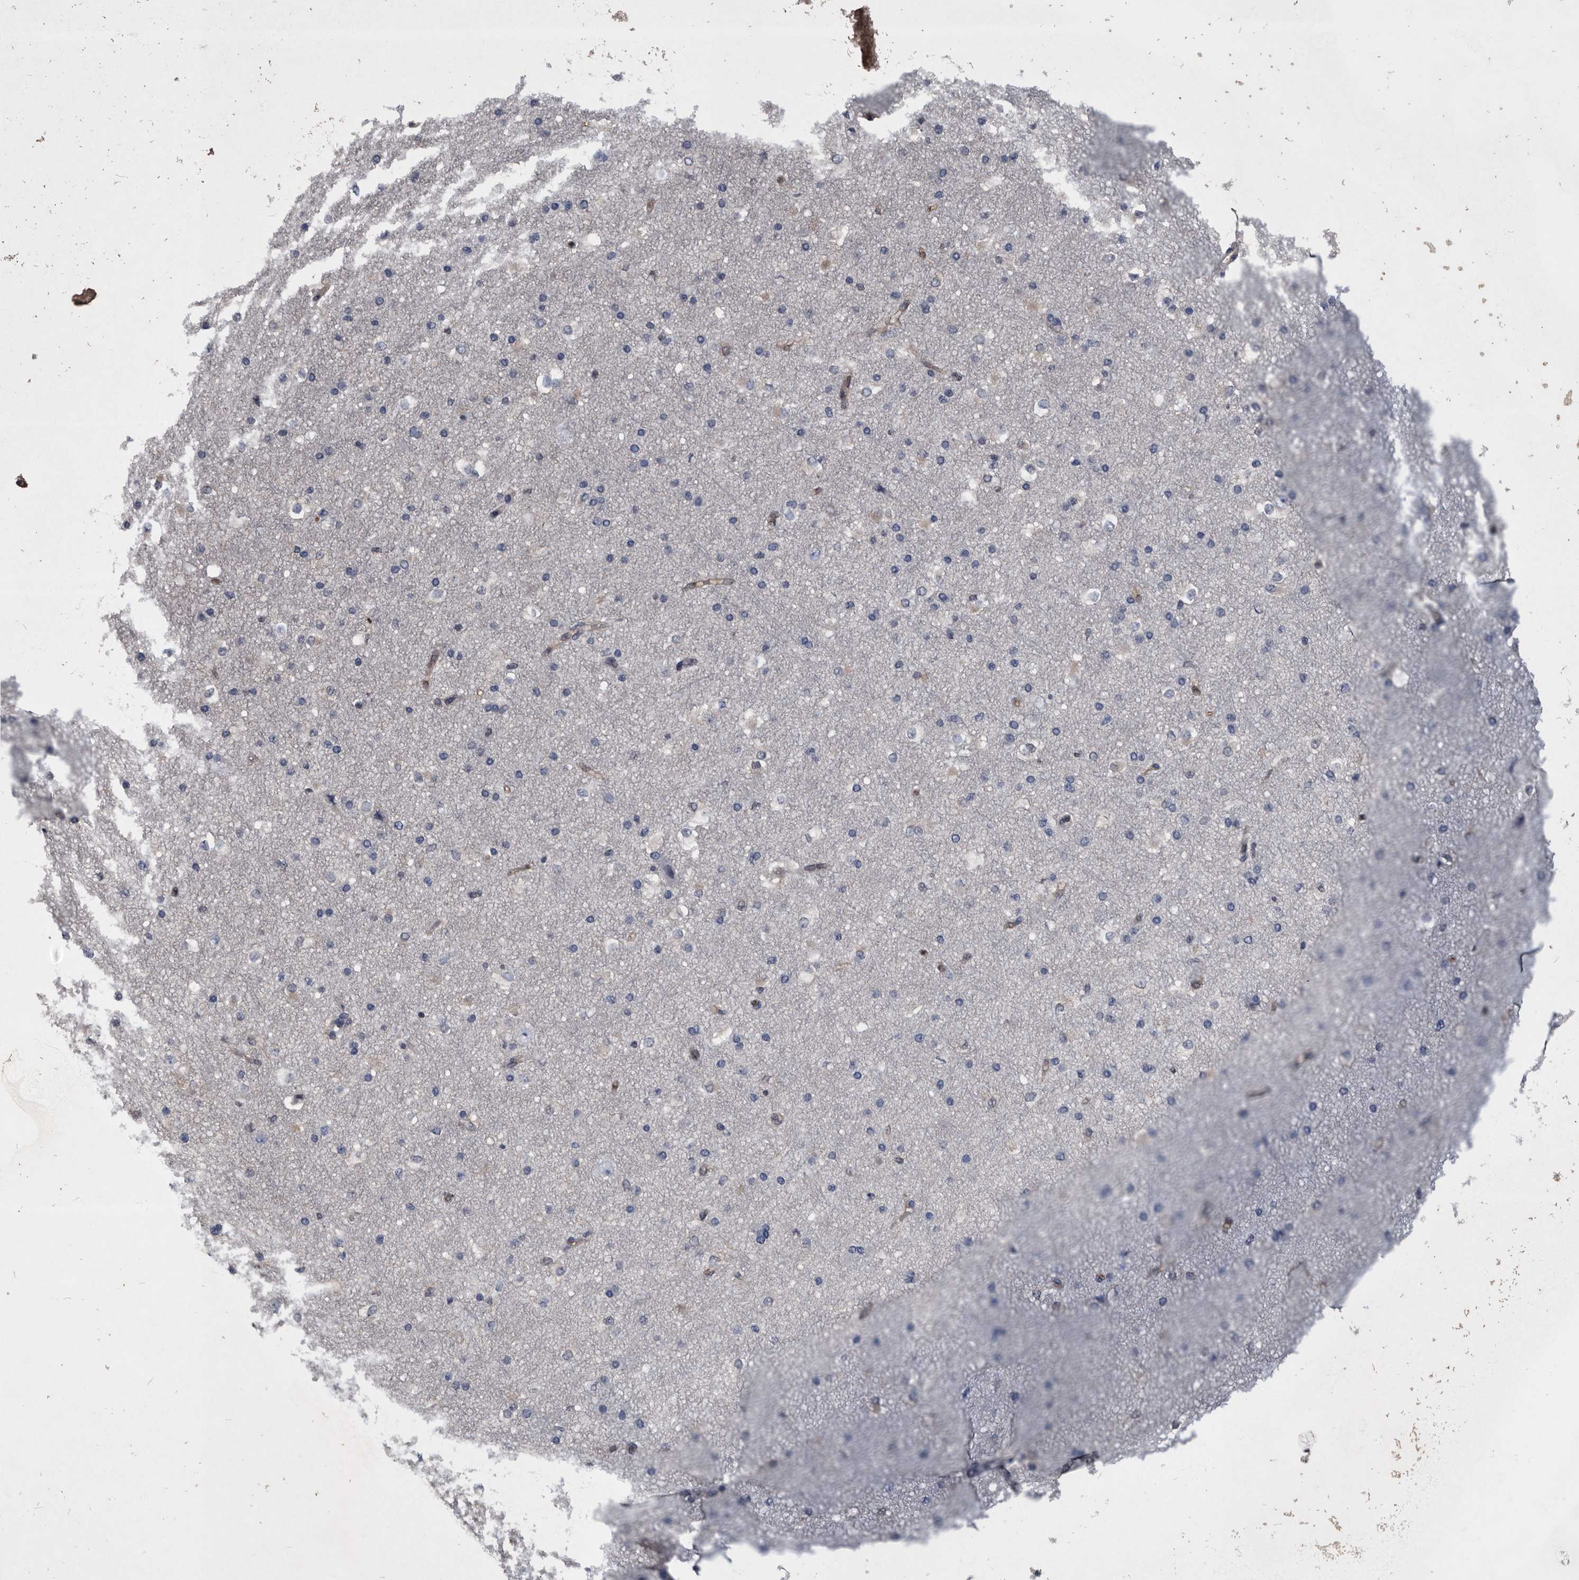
{"staining": {"intensity": "moderate", "quantity": ">75%", "location": "cytoplasmic/membranous"}, "tissue": "cerebral cortex", "cell_type": "Endothelial cells", "image_type": "normal", "snomed": [{"axis": "morphology", "description": "Normal tissue, NOS"}, {"axis": "morphology", "description": "Developmental malformation"}, {"axis": "topography", "description": "Cerebral cortex"}], "caption": "IHC photomicrograph of unremarkable human cerebral cortex stained for a protein (brown), which shows medium levels of moderate cytoplasmic/membranous staining in about >75% of endothelial cells.", "gene": "PDXK", "patient": {"sex": "female", "age": 30}}